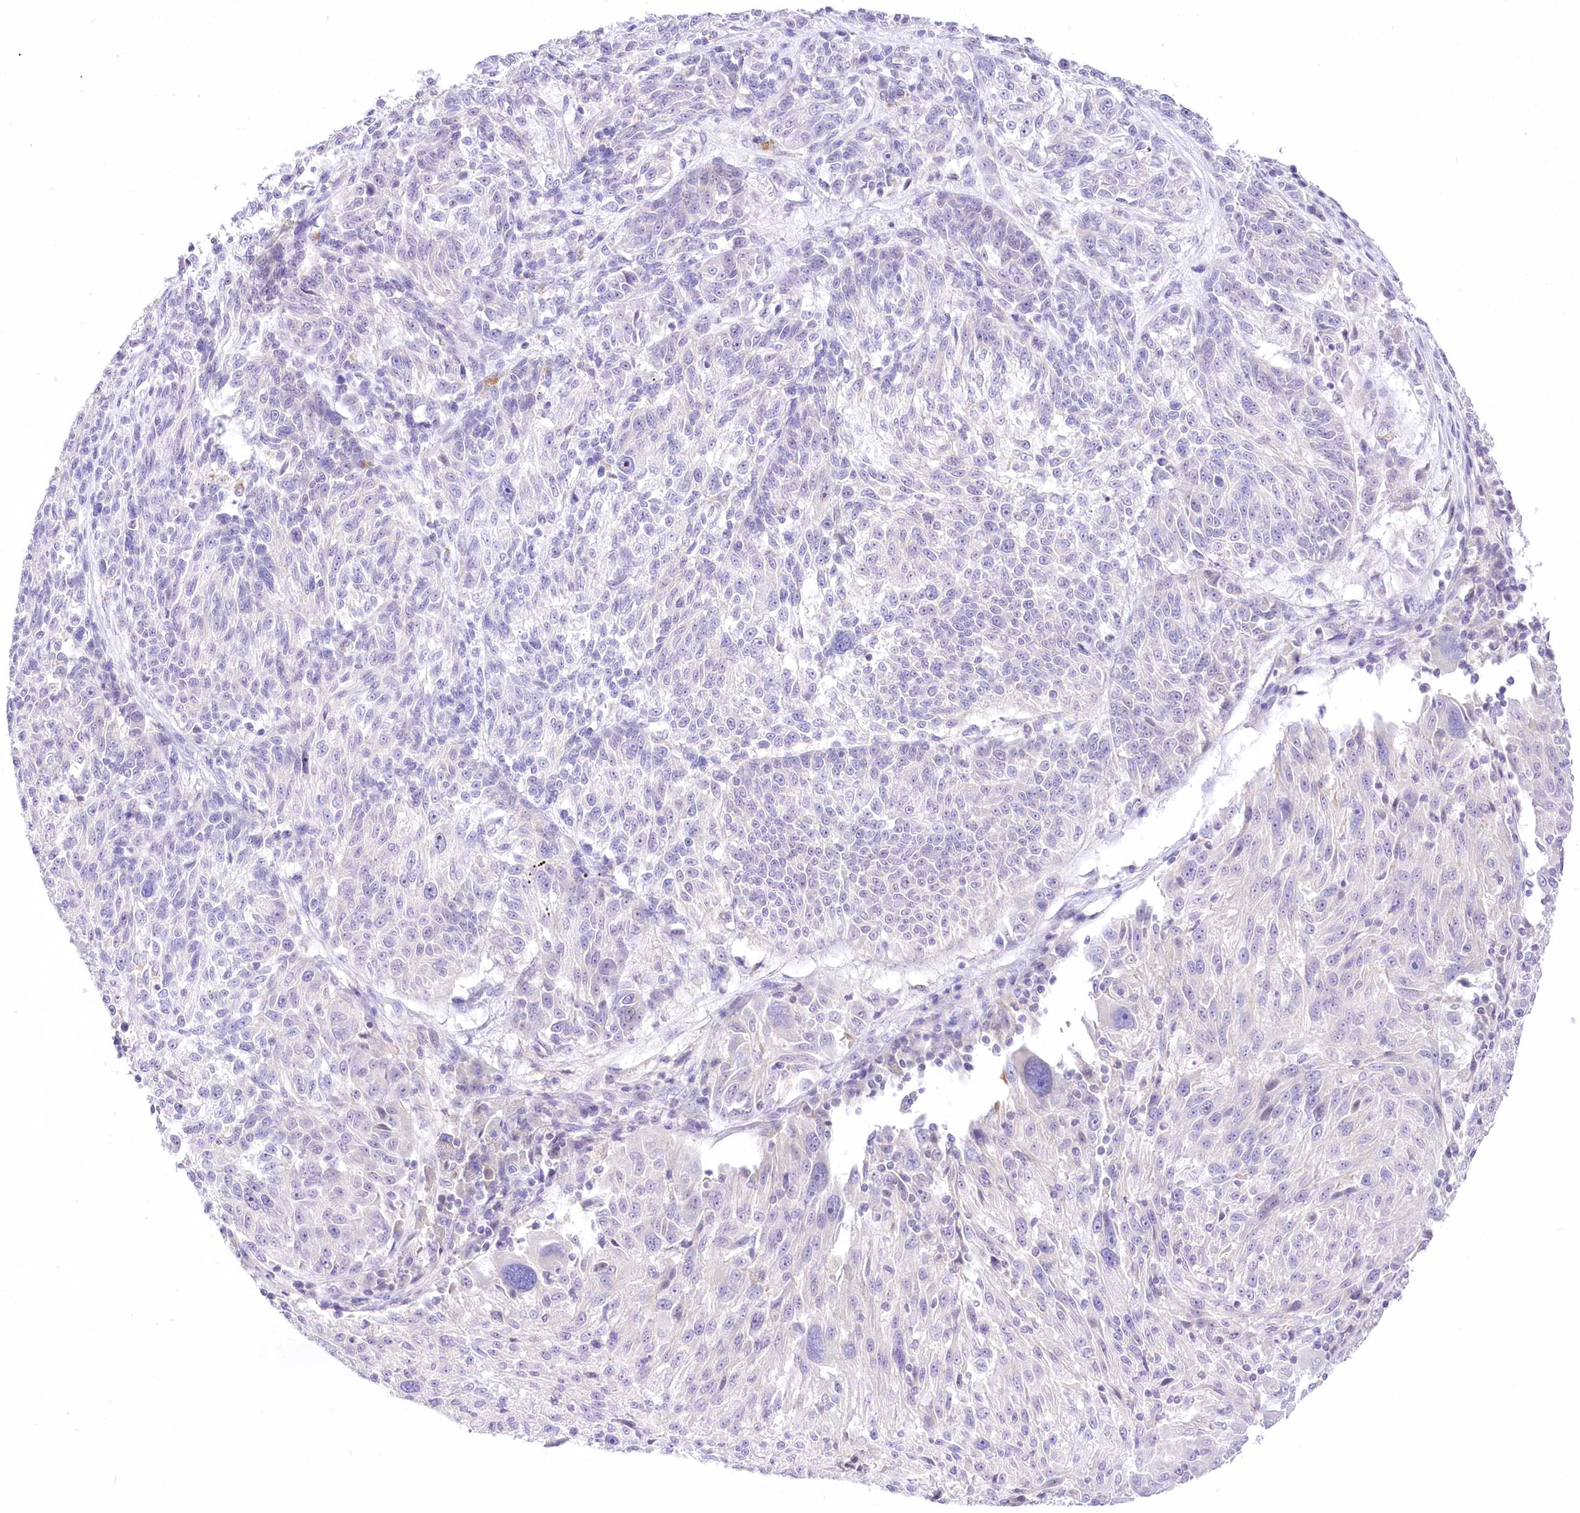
{"staining": {"intensity": "negative", "quantity": "none", "location": "none"}, "tissue": "melanoma", "cell_type": "Tumor cells", "image_type": "cancer", "snomed": [{"axis": "morphology", "description": "Malignant melanoma, NOS"}, {"axis": "topography", "description": "Skin"}], "caption": "Micrograph shows no significant protein staining in tumor cells of melanoma.", "gene": "HELT", "patient": {"sex": "male", "age": 53}}